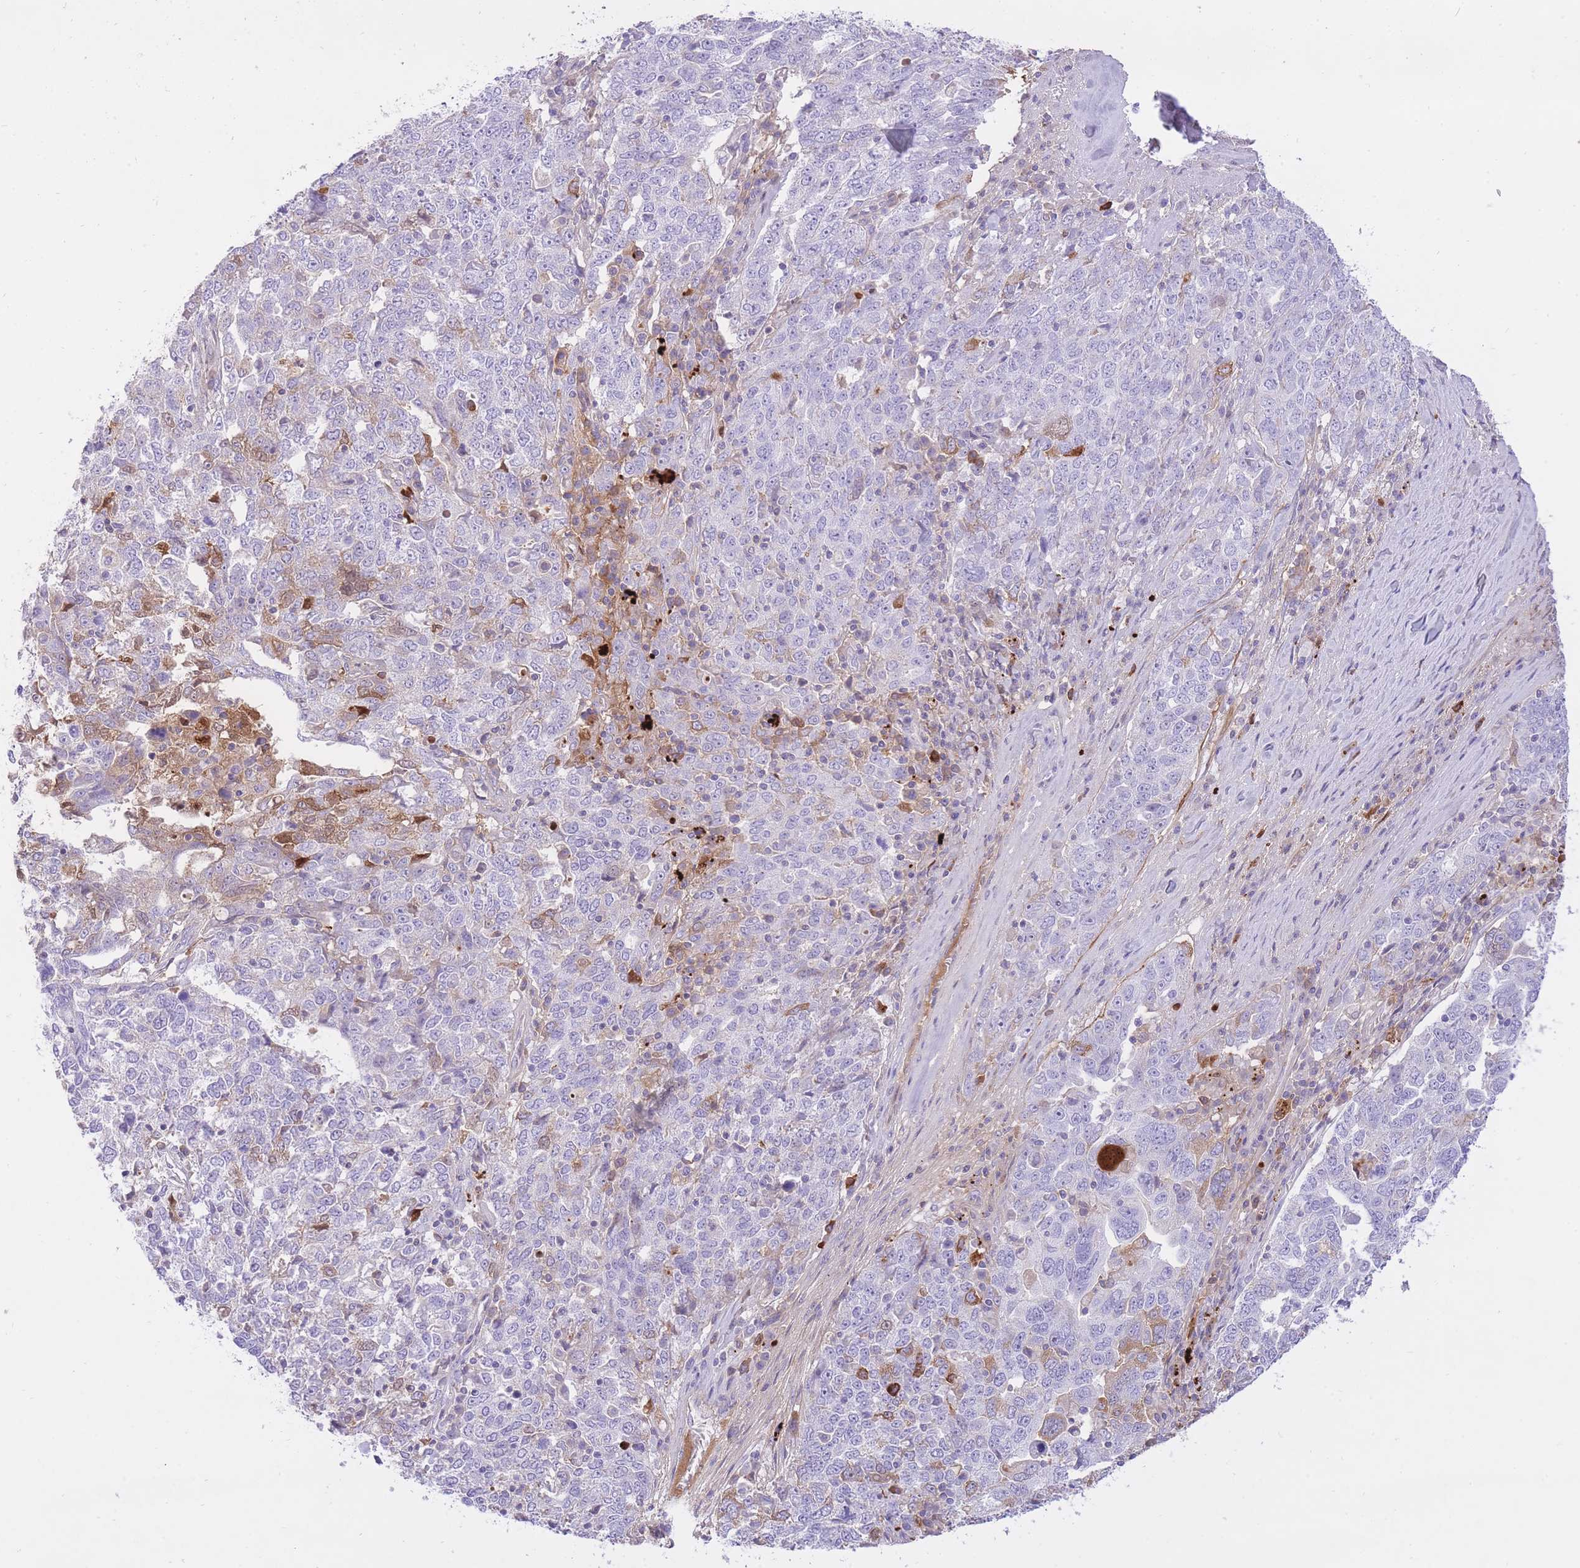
{"staining": {"intensity": "negative", "quantity": "none", "location": "none"}, "tissue": "ovarian cancer", "cell_type": "Tumor cells", "image_type": "cancer", "snomed": [{"axis": "morphology", "description": "Carcinoma, endometroid"}, {"axis": "topography", "description": "Ovary"}], "caption": "Immunohistochemistry image of ovarian cancer stained for a protein (brown), which demonstrates no expression in tumor cells.", "gene": "HRG", "patient": {"sex": "female", "age": 62}}